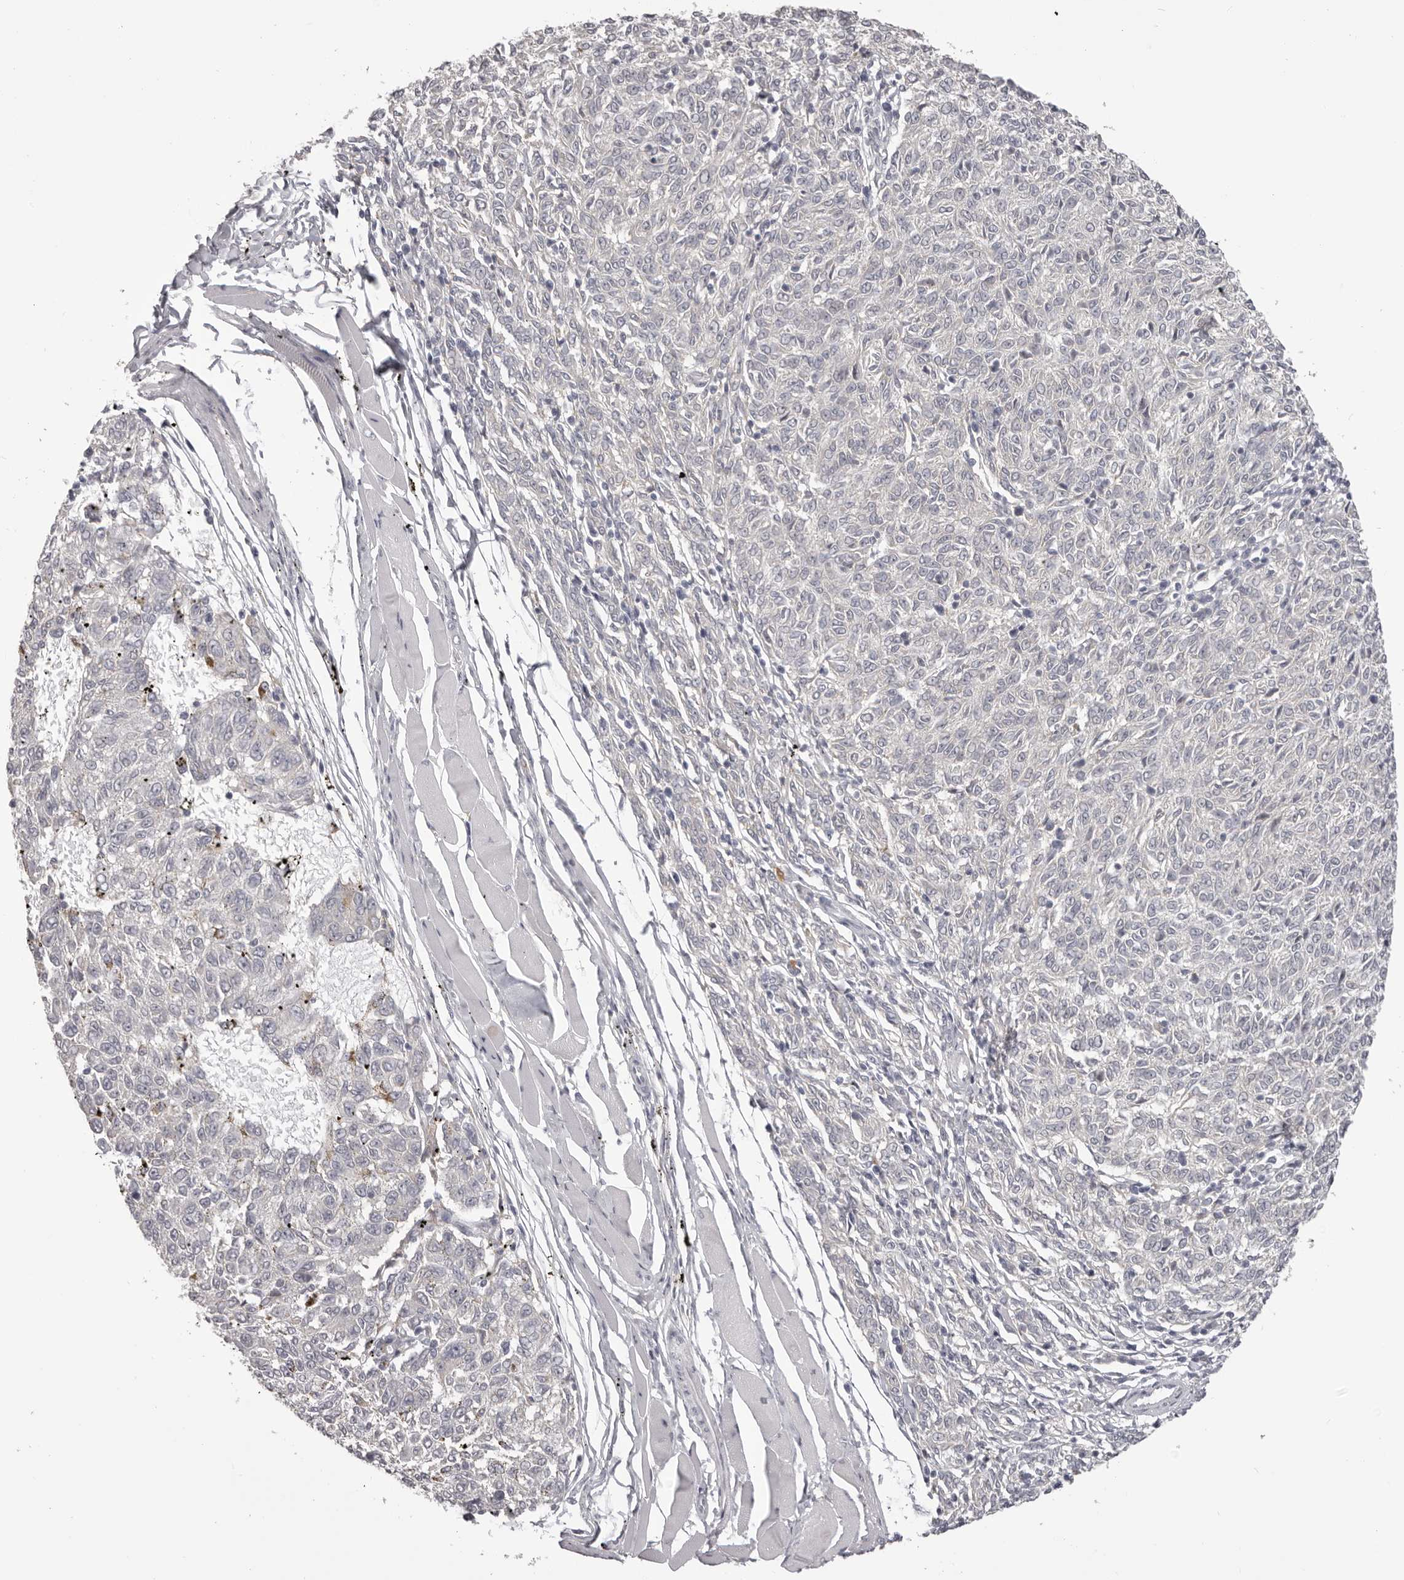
{"staining": {"intensity": "negative", "quantity": "none", "location": "none"}, "tissue": "melanoma", "cell_type": "Tumor cells", "image_type": "cancer", "snomed": [{"axis": "morphology", "description": "Malignant melanoma, NOS"}, {"axis": "topography", "description": "Skin"}], "caption": "Immunohistochemistry (IHC) photomicrograph of neoplastic tissue: human melanoma stained with DAB (3,3'-diaminobenzidine) demonstrates no significant protein staining in tumor cells.", "gene": "OTUD3", "patient": {"sex": "female", "age": 72}}